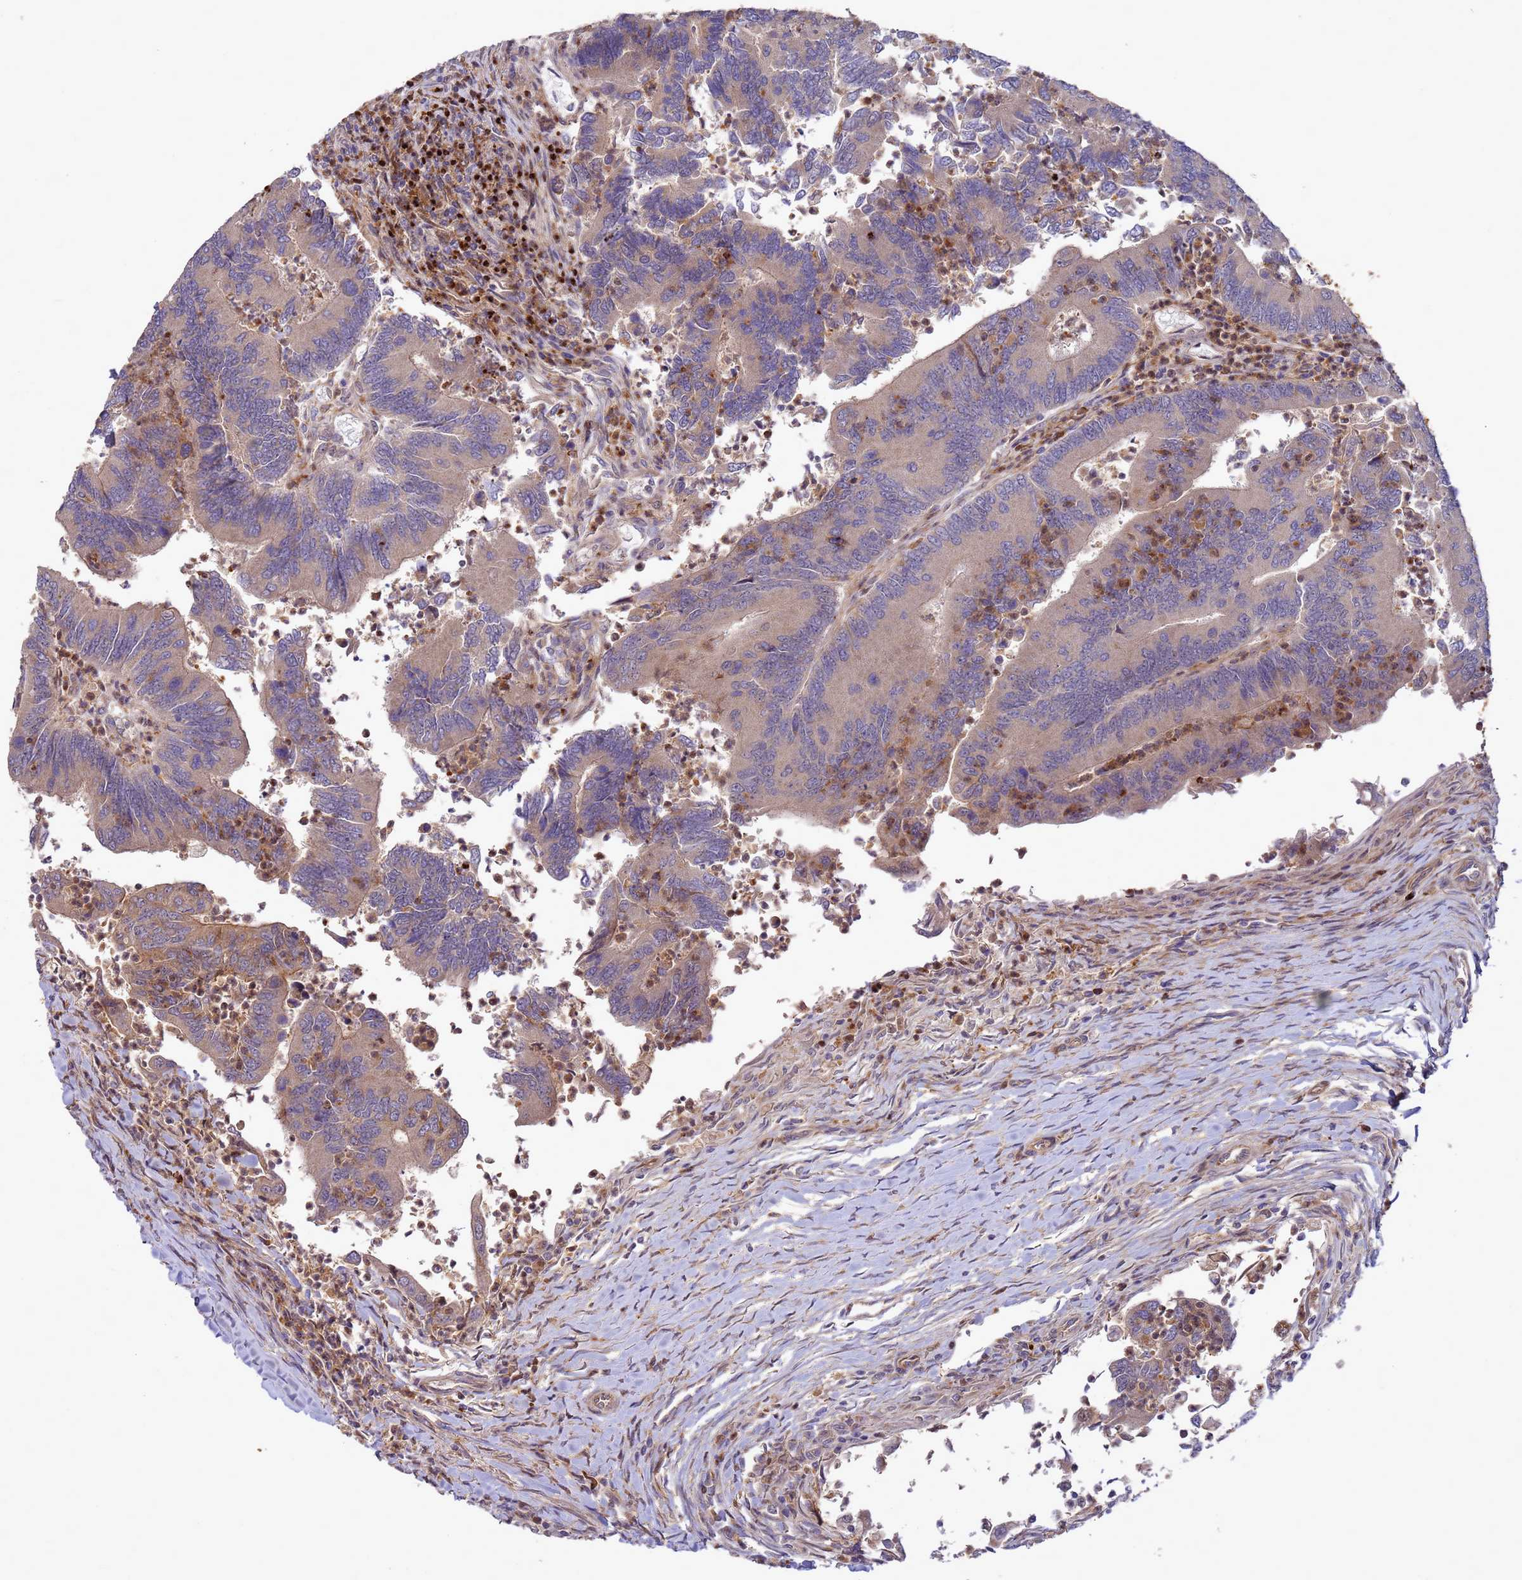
{"staining": {"intensity": "weak", "quantity": "<25%", "location": "cytoplasmic/membranous"}, "tissue": "colorectal cancer", "cell_type": "Tumor cells", "image_type": "cancer", "snomed": [{"axis": "morphology", "description": "Adenocarcinoma, NOS"}, {"axis": "topography", "description": "Colon"}], "caption": "This is a image of immunohistochemistry (IHC) staining of colorectal adenocarcinoma, which shows no staining in tumor cells.", "gene": "RNF215", "patient": {"sex": "female", "age": 67}}